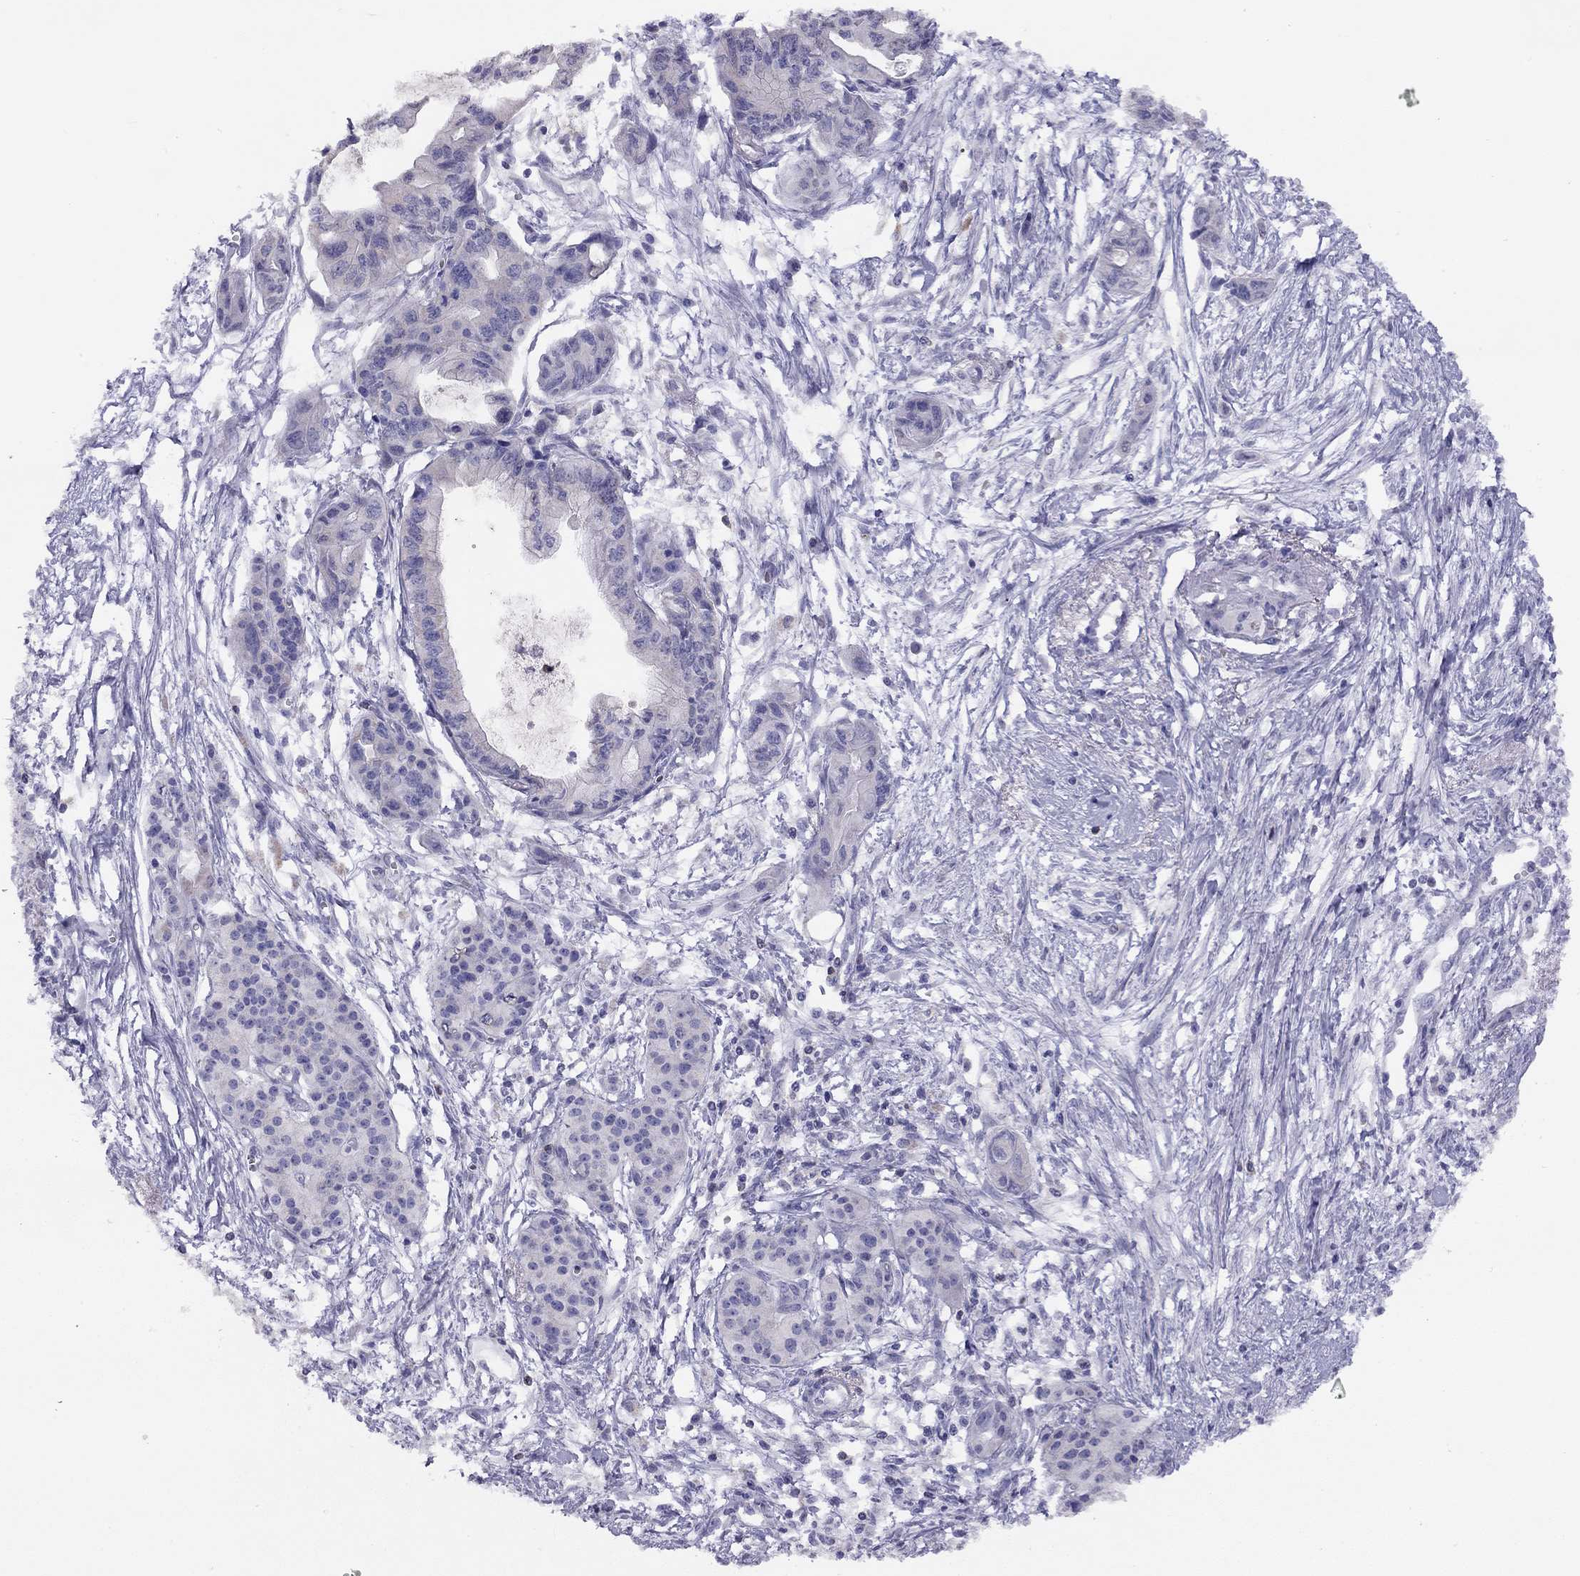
{"staining": {"intensity": "negative", "quantity": "none", "location": "none"}, "tissue": "pancreatic cancer", "cell_type": "Tumor cells", "image_type": "cancer", "snomed": [{"axis": "morphology", "description": "Adenocarcinoma, NOS"}, {"axis": "topography", "description": "Pancreas"}], "caption": "Immunohistochemistry of human pancreatic cancer displays no positivity in tumor cells.", "gene": "CITED1", "patient": {"sex": "female", "age": 76}}